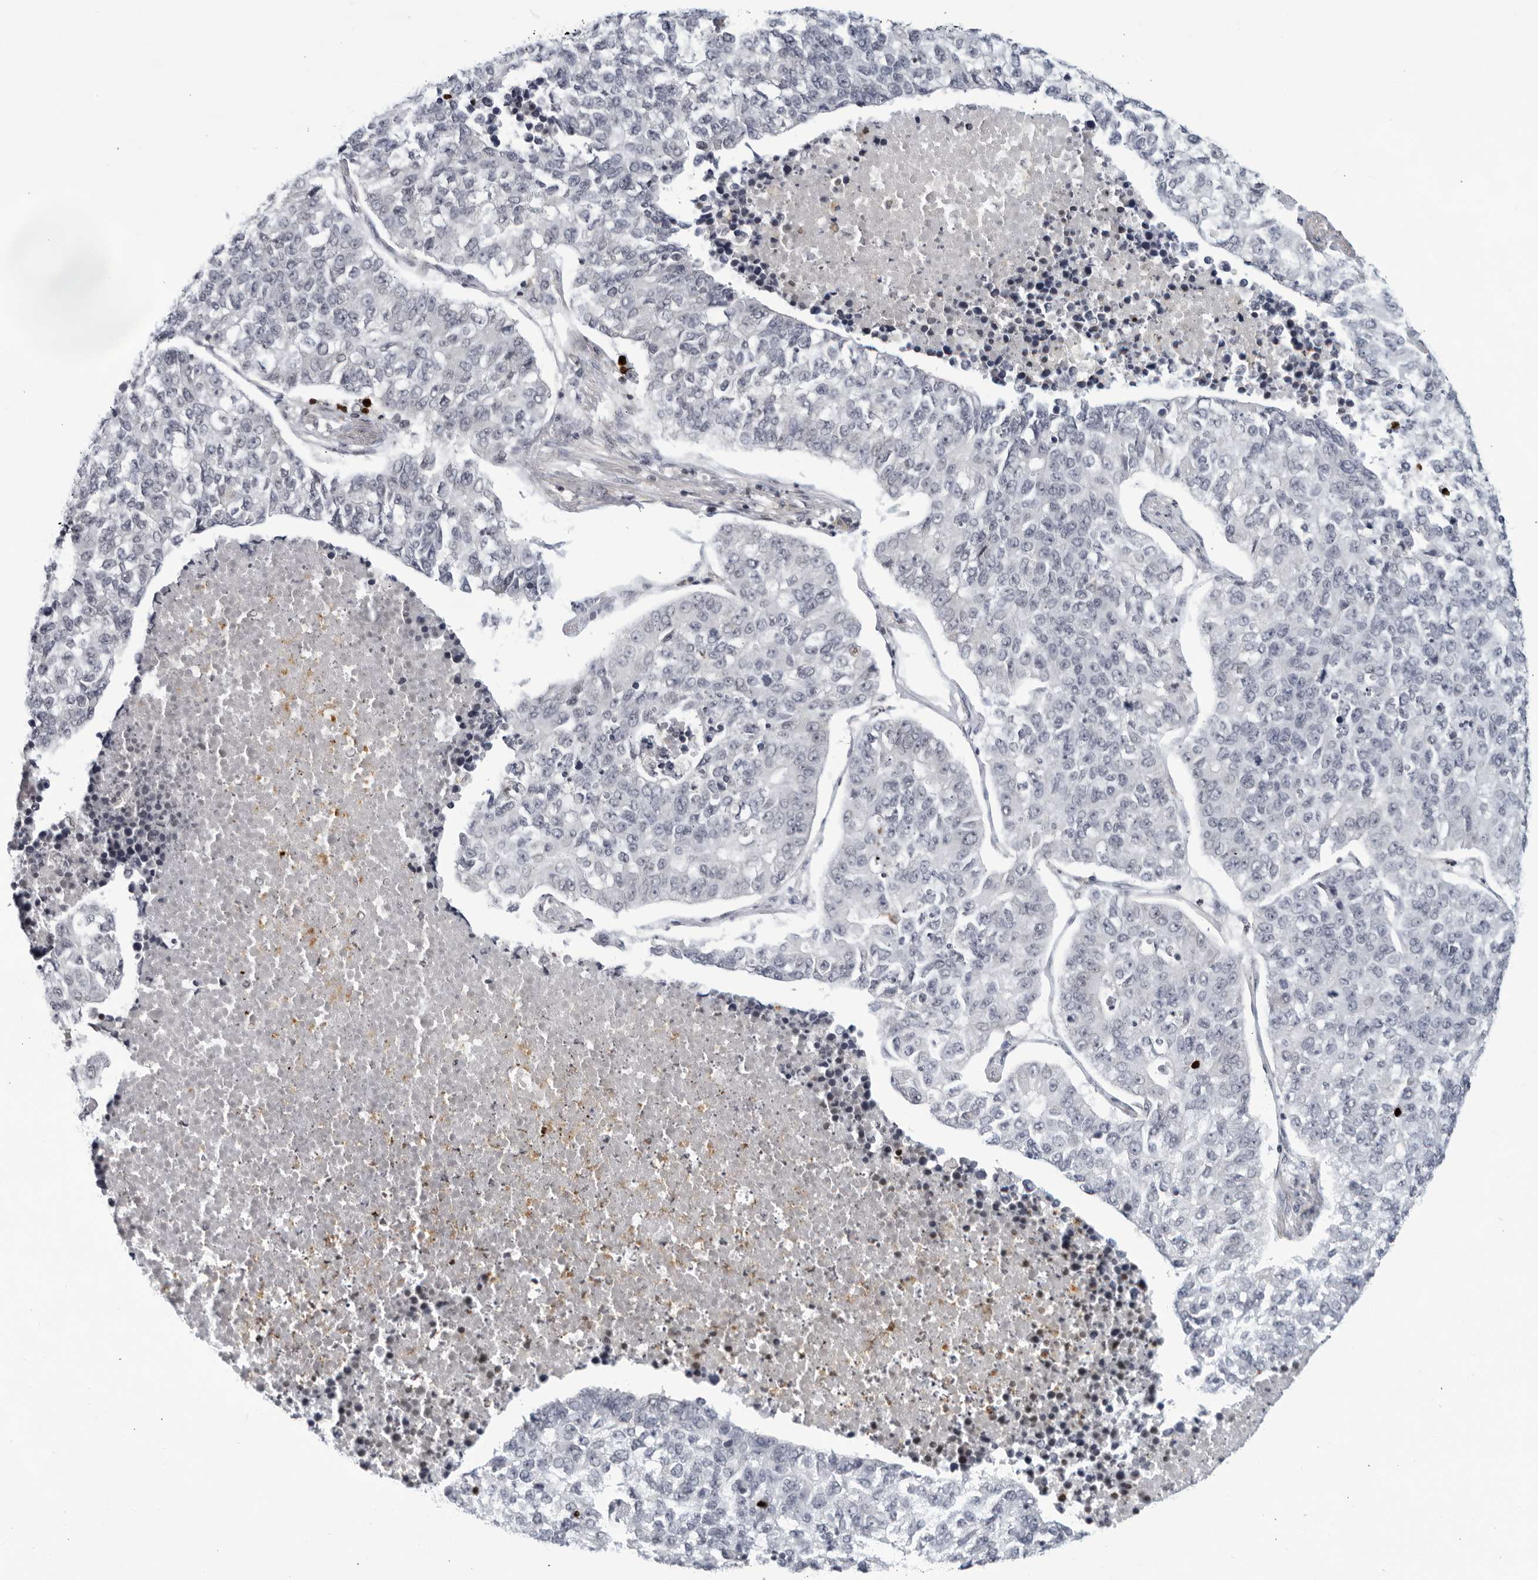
{"staining": {"intensity": "negative", "quantity": "none", "location": "none"}, "tissue": "lung cancer", "cell_type": "Tumor cells", "image_type": "cancer", "snomed": [{"axis": "morphology", "description": "Adenocarcinoma, NOS"}, {"axis": "topography", "description": "Lung"}], "caption": "Immunohistochemical staining of lung adenocarcinoma exhibits no significant positivity in tumor cells.", "gene": "CC2D1B", "patient": {"sex": "male", "age": 49}}